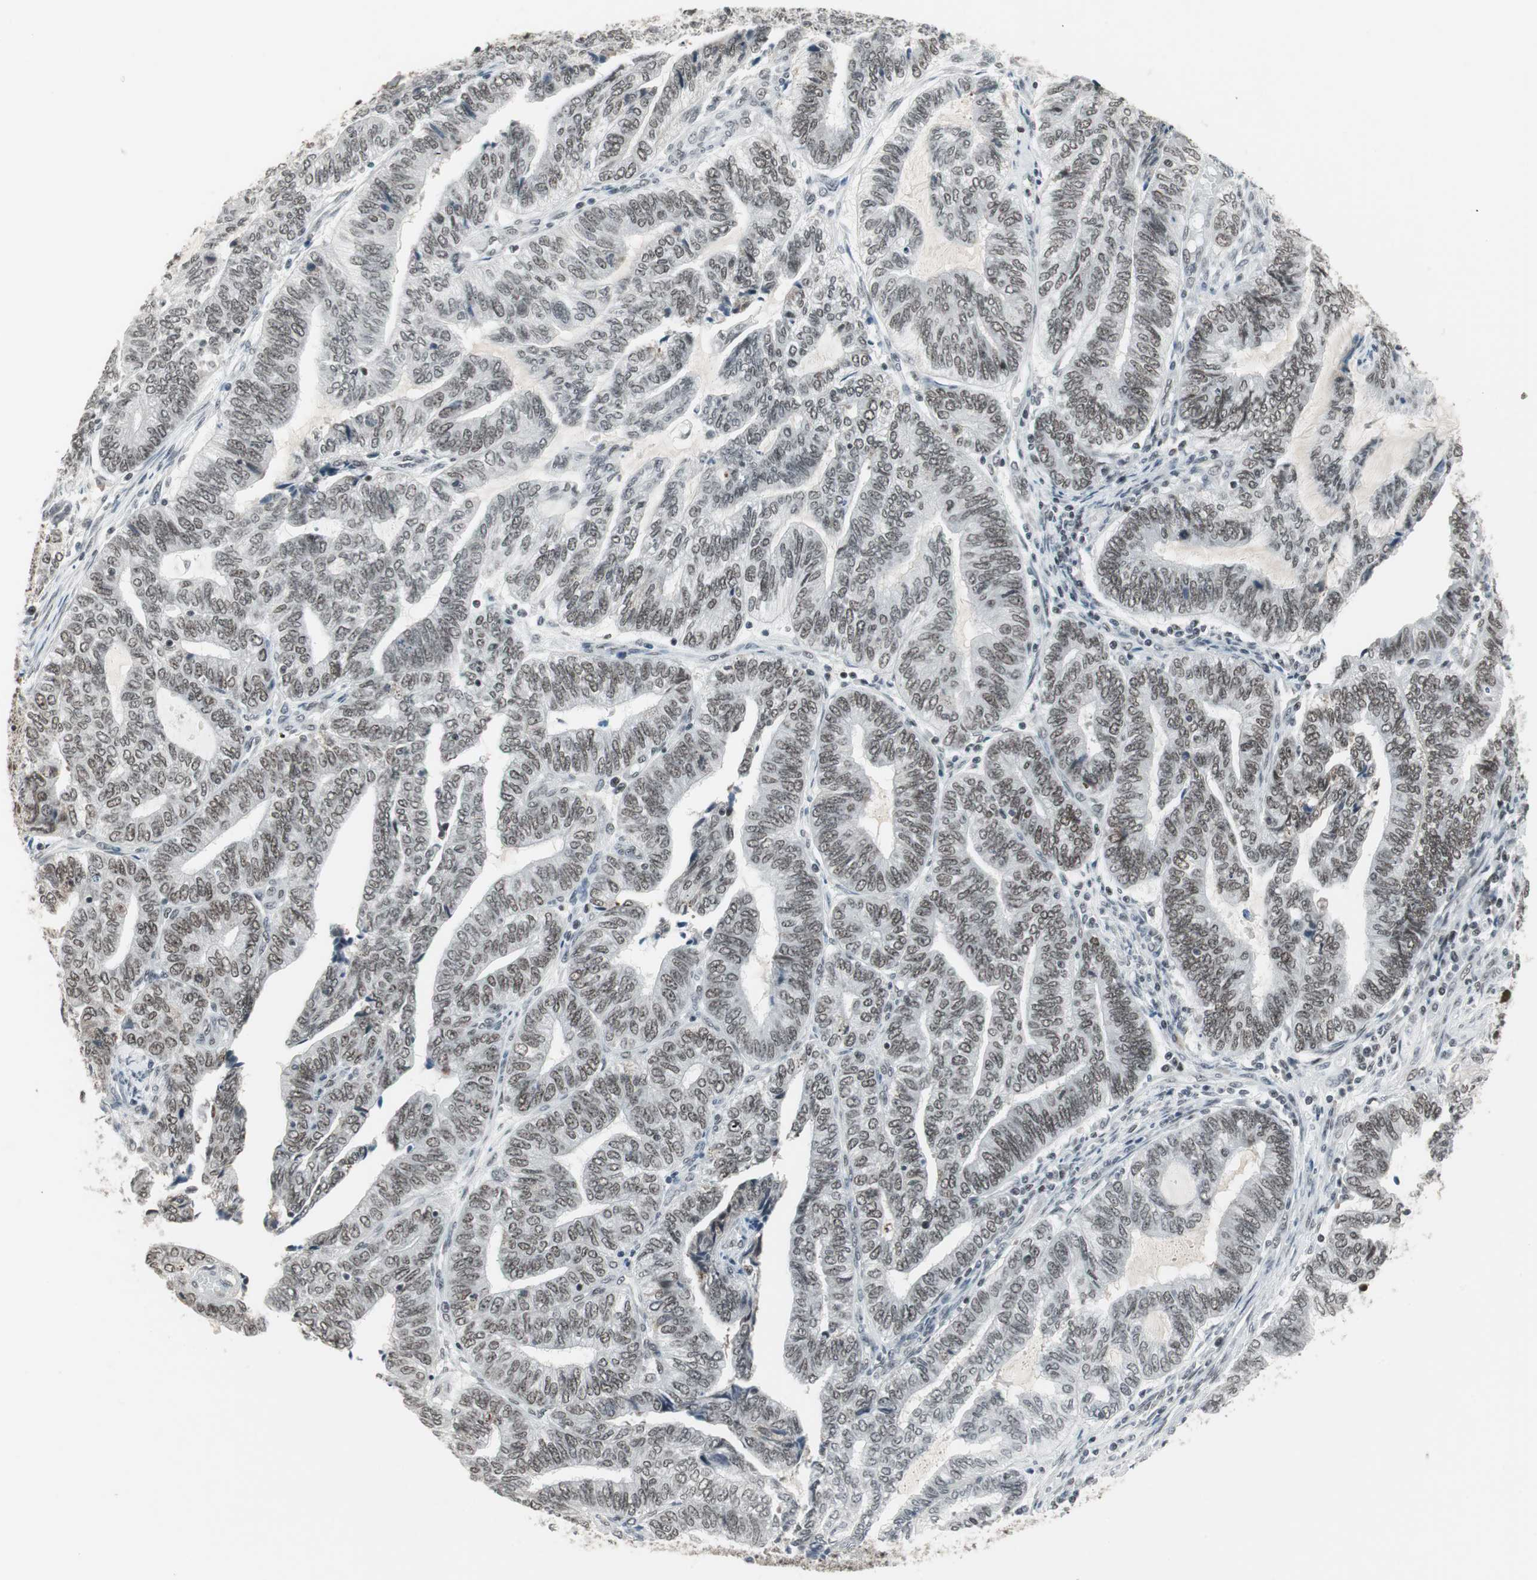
{"staining": {"intensity": "moderate", "quantity": ">75%", "location": "nuclear"}, "tissue": "endometrial cancer", "cell_type": "Tumor cells", "image_type": "cancer", "snomed": [{"axis": "morphology", "description": "Adenocarcinoma, NOS"}, {"axis": "topography", "description": "Uterus"}, {"axis": "topography", "description": "Endometrium"}], "caption": "The histopathology image displays a brown stain indicating the presence of a protein in the nuclear of tumor cells in endometrial adenocarcinoma. The protein of interest is shown in brown color, while the nuclei are stained blue.", "gene": "RTF1", "patient": {"sex": "female", "age": 70}}